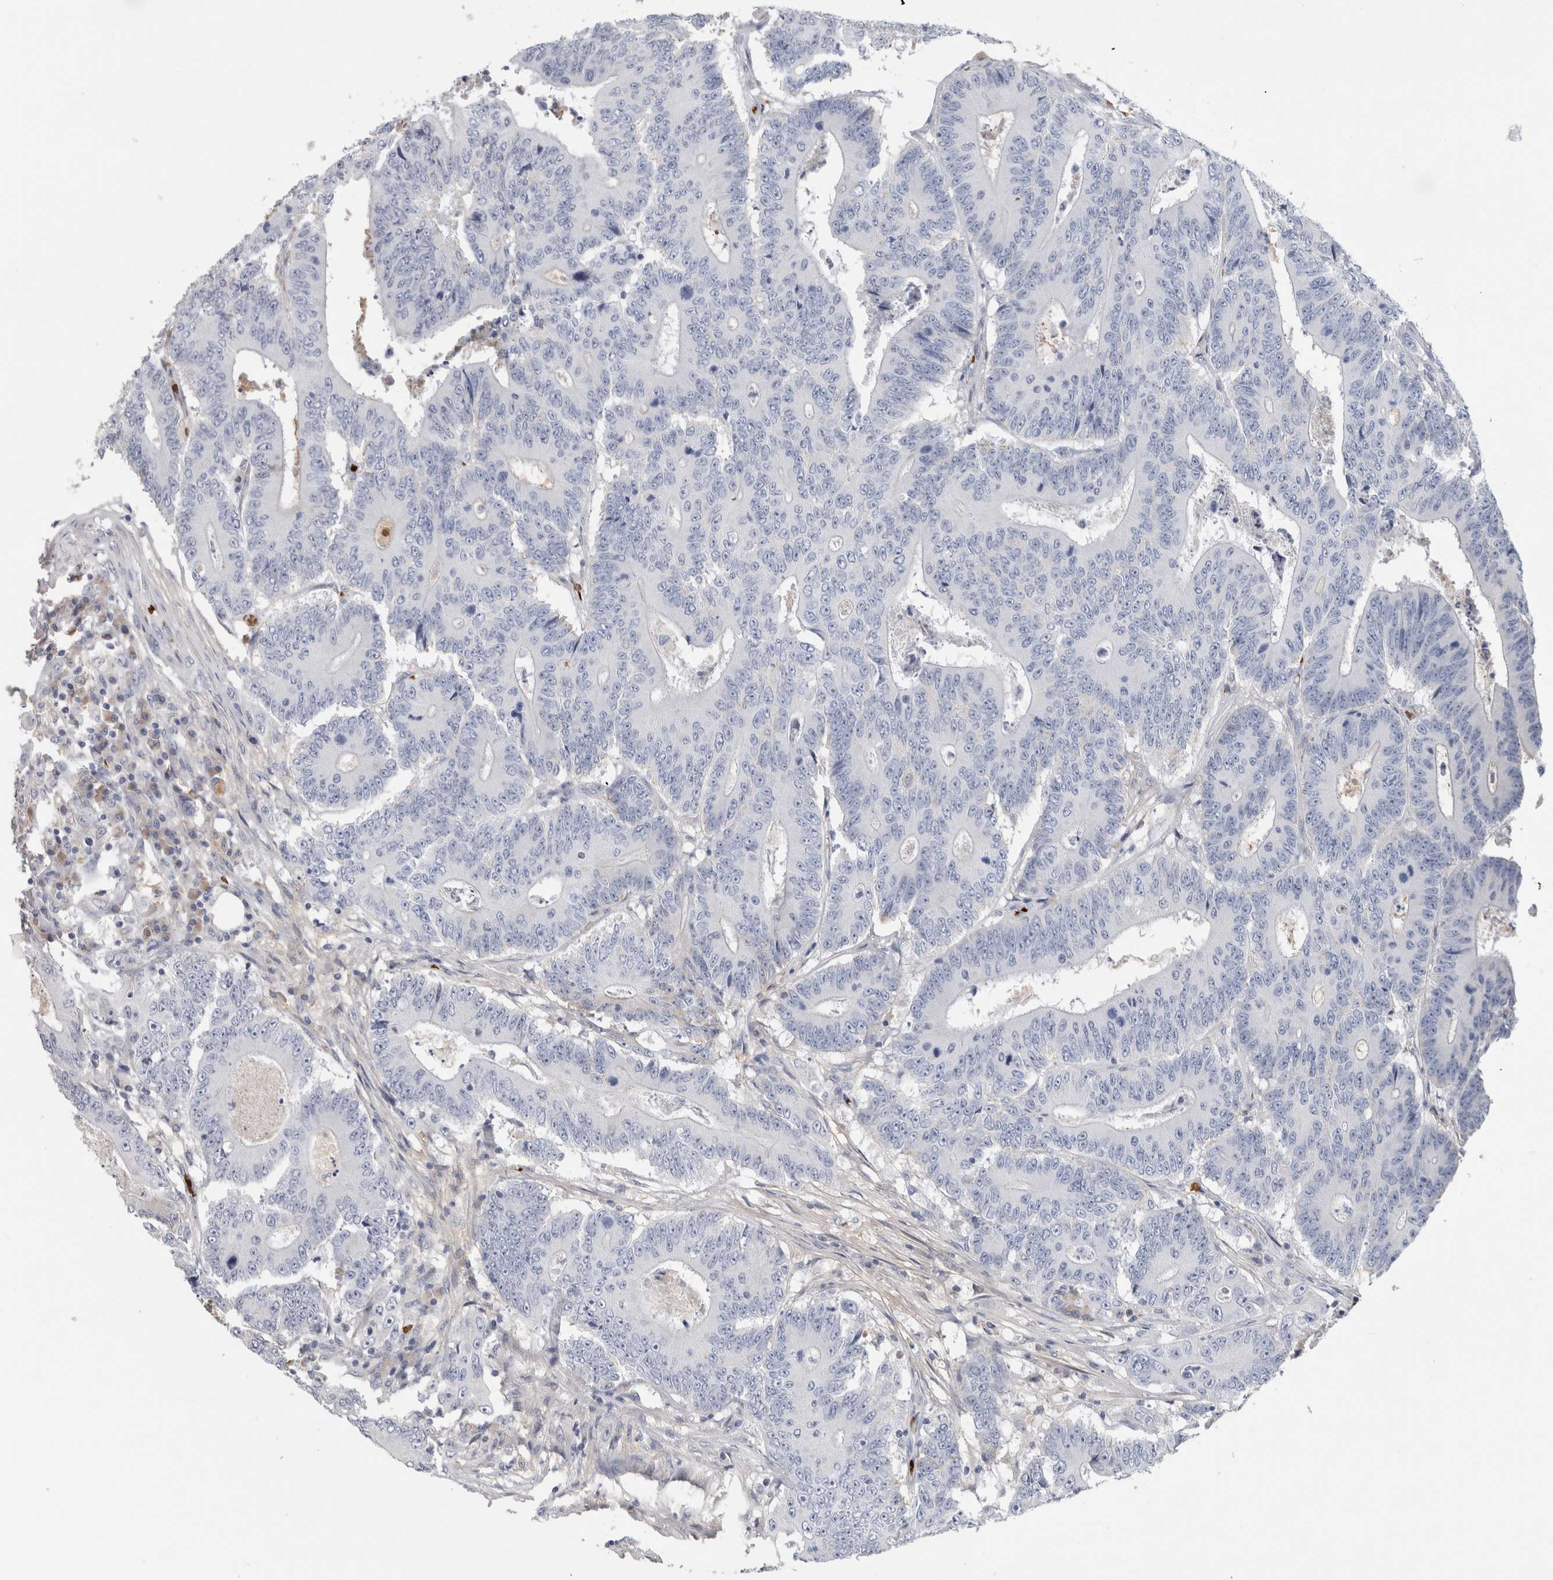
{"staining": {"intensity": "negative", "quantity": "none", "location": "none"}, "tissue": "colorectal cancer", "cell_type": "Tumor cells", "image_type": "cancer", "snomed": [{"axis": "morphology", "description": "Adenocarcinoma, NOS"}, {"axis": "topography", "description": "Colon"}], "caption": "Protein analysis of colorectal cancer shows no significant positivity in tumor cells.", "gene": "CA1", "patient": {"sex": "male", "age": 83}}